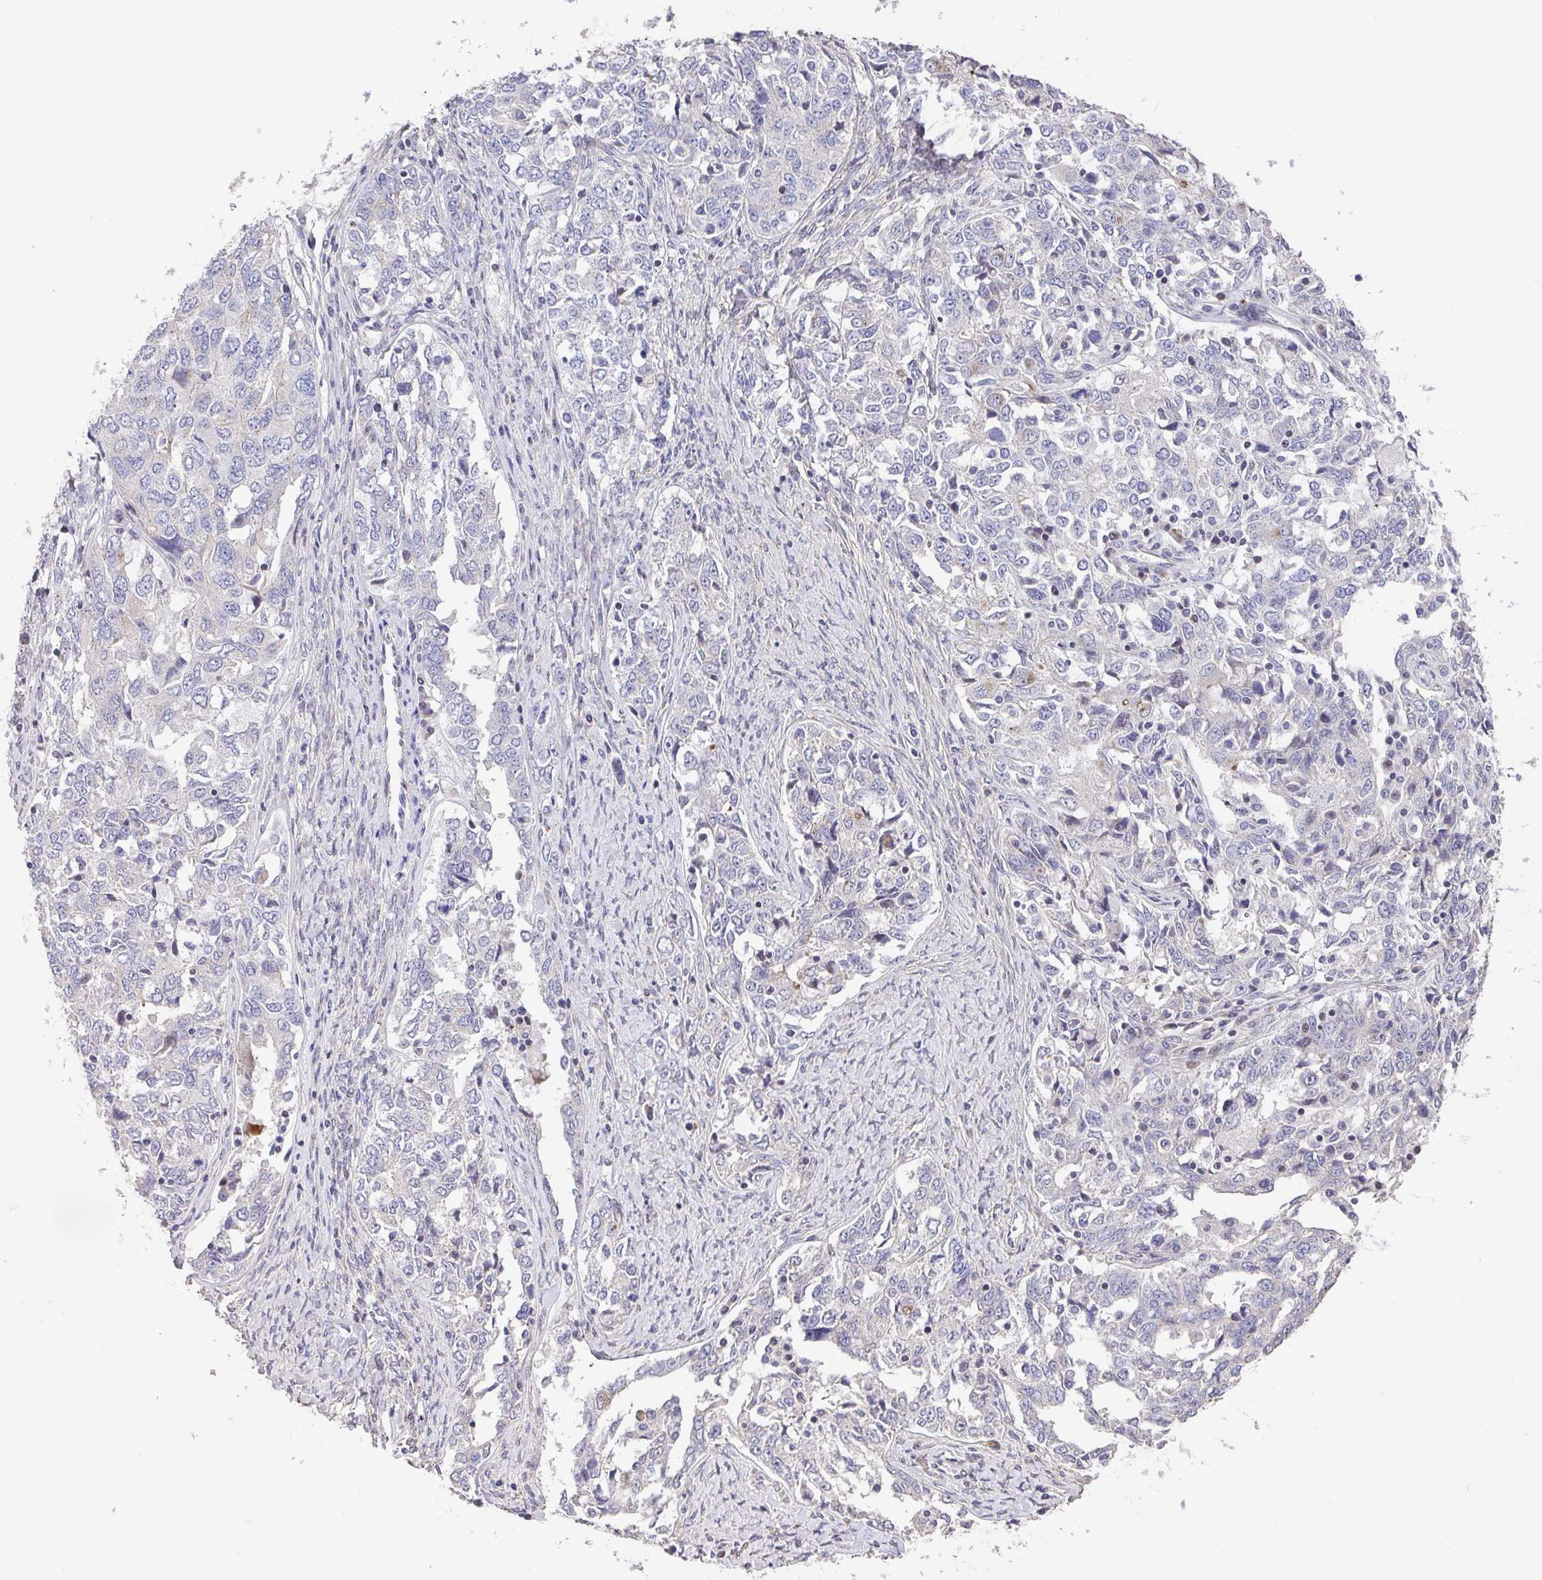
{"staining": {"intensity": "negative", "quantity": "none", "location": "none"}, "tissue": "ovarian cancer", "cell_type": "Tumor cells", "image_type": "cancer", "snomed": [{"axis": "morphology", "description": "Carcinoma, endometroid"}, {"axis": "topography", "description": "Ovary"}], "caption": "An immunohistochemistry (IHC) photomicrograph of ovarian endometroid carcinoma is shown. There is no staining in tumor cells of ovarian endometroid carcinoma.", "gene": "RUNDC3B", "patient": {"sex": "female", "age": 62}}